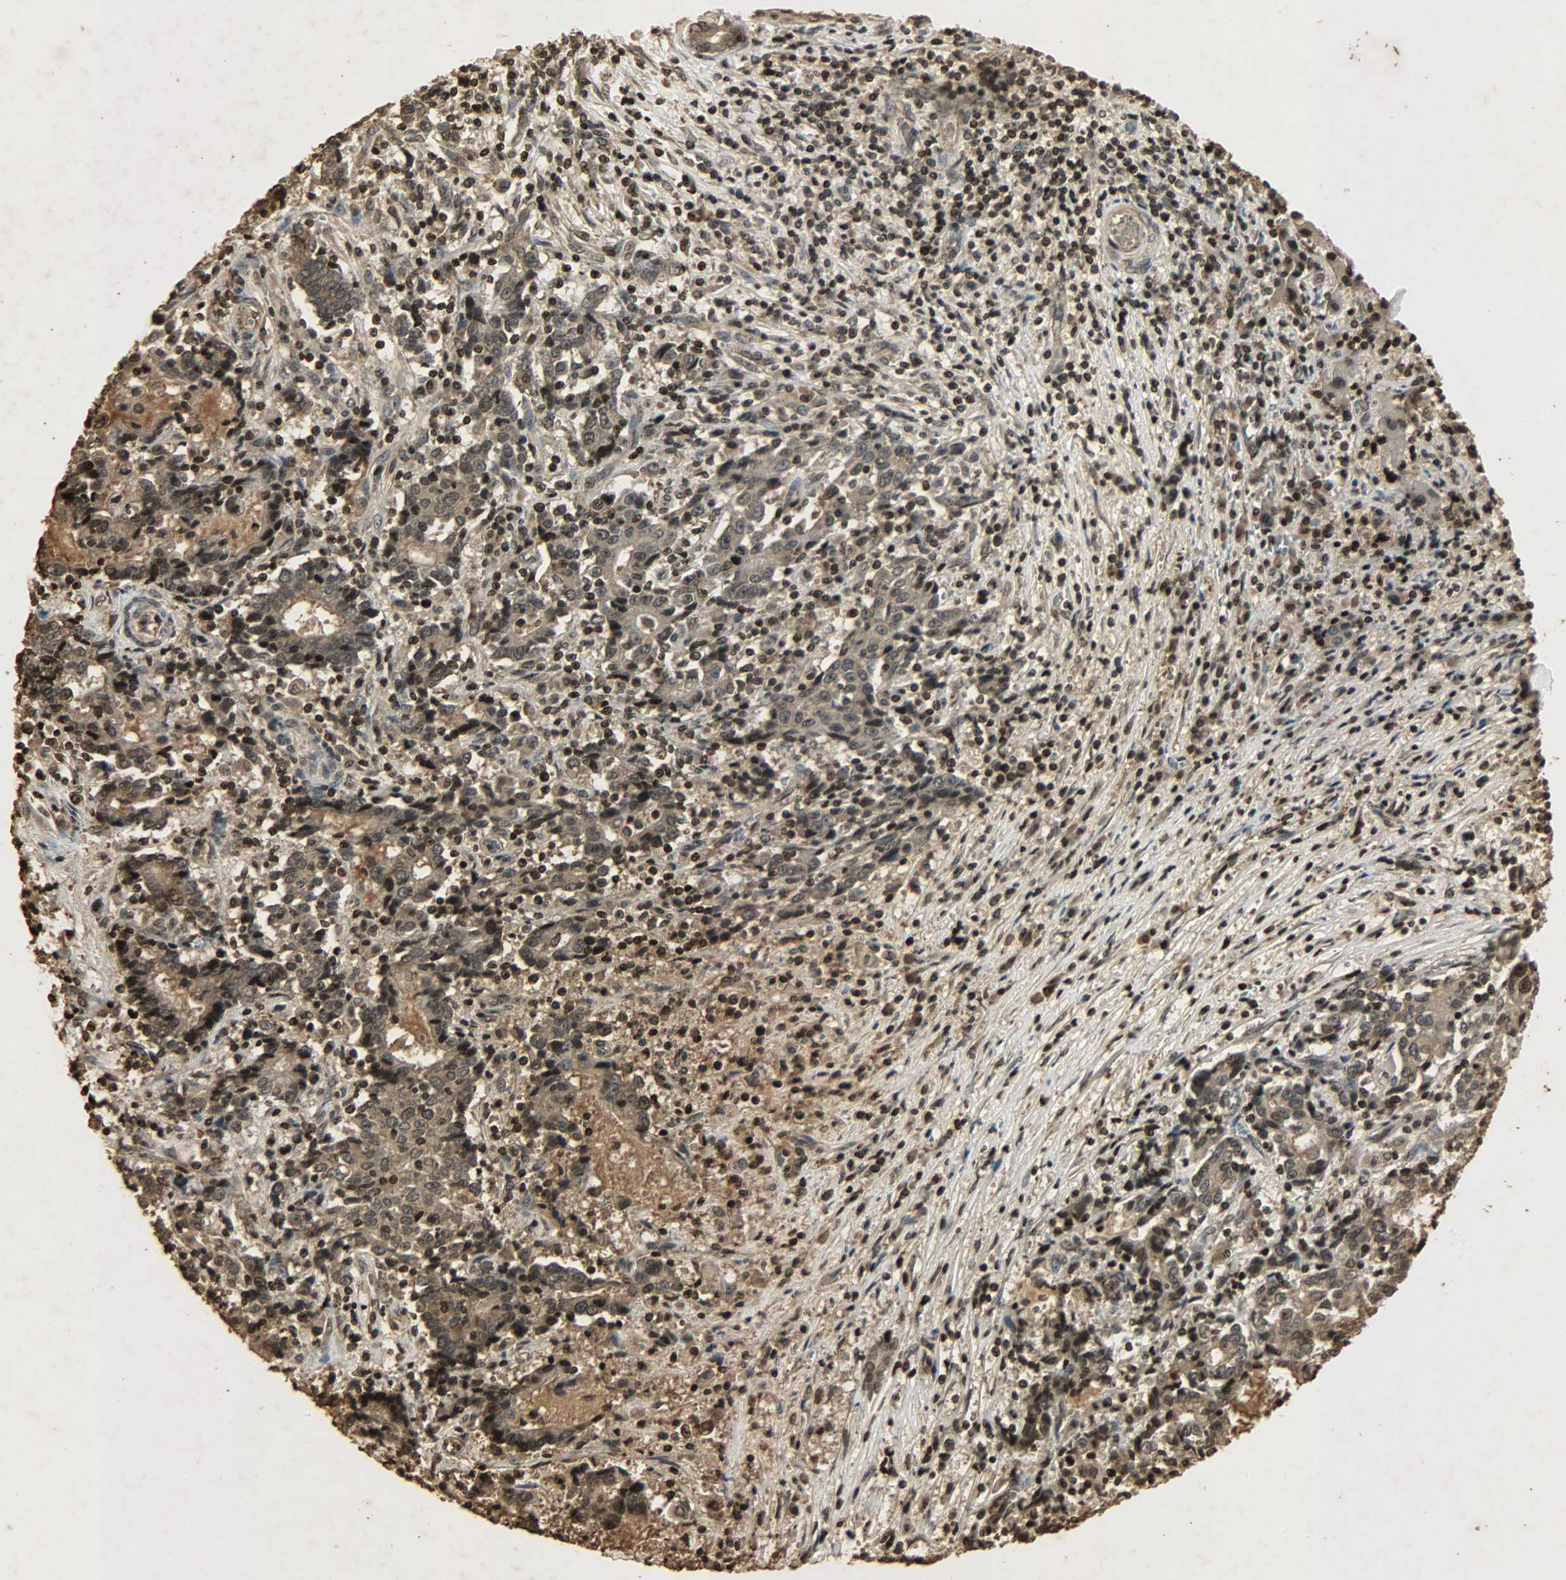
{"staining": {"intensity": "strong", "quantity": ">75%", "location": "cytoplasmic/membranous,nuclear"}, "tissue": "liver cancer", "cell_type": "Tumor cells", "image_type": "cancer", "snomed": [{"axis": "morphology", "description": "Cholangiocarcinoma"}, {"axis": "topography", "description": "Liver"}], "caption": "About >75% of tumor cells in liver cholangiocarcinoma show strong cytoplasmic/membranous and nuclear protein positivity as visualized by brown immunohistochemical staining.", "gene": "PPP3R1", "patient": {"sex": "male", "age": 57}}